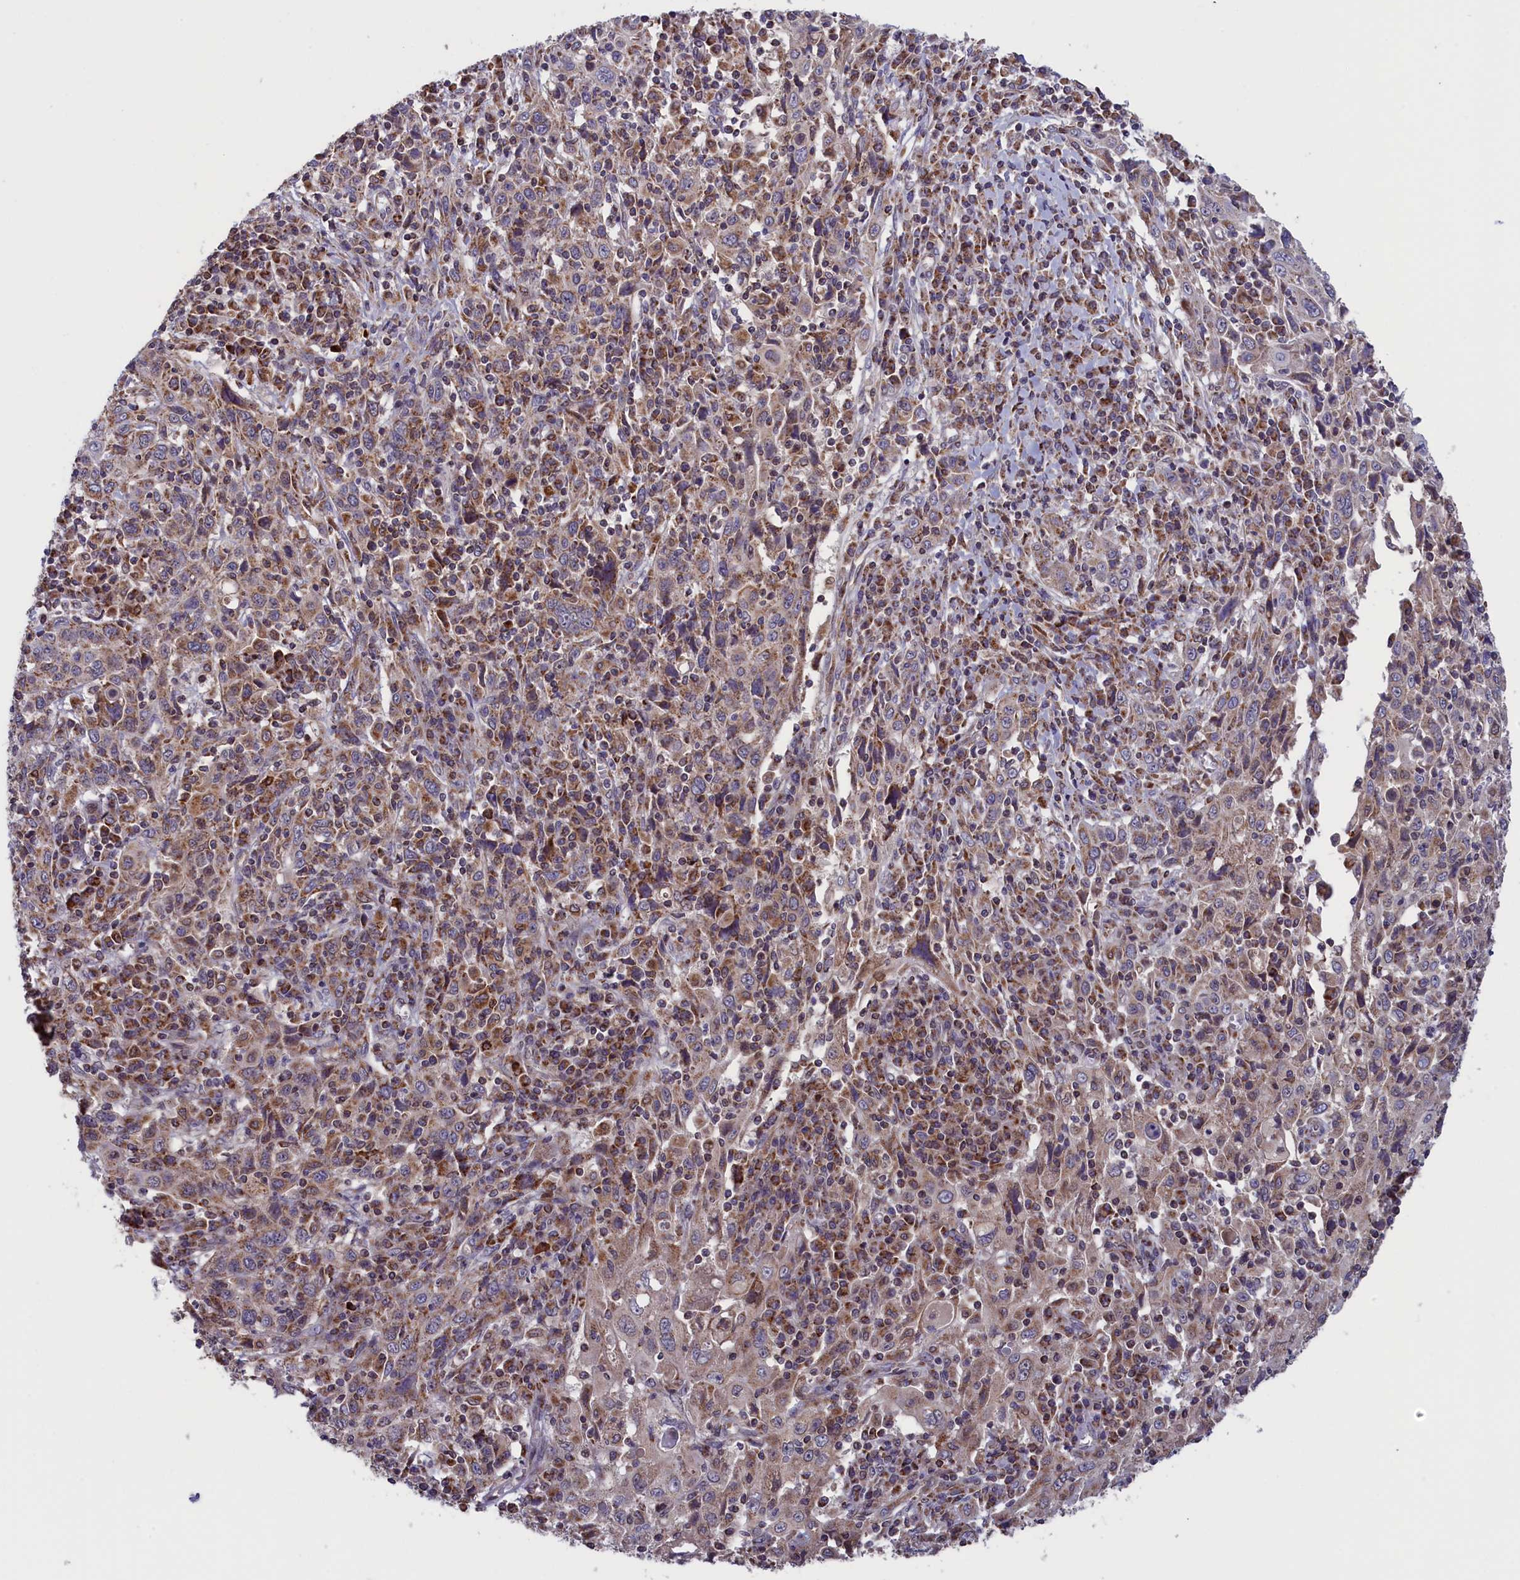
{"staining": {"intensity": "weak", "quantity": "25%-75%", "location": "cytoplasmic/membranous"}, "tissue": "cervical cancer", "cell_type": "Tumor cells", "image_type": "cancer", "snomed": [{"axis": "morphology", "description": "Squamous cell carcinoma, NOS"}, {"axis": "topography", "description": "Cervix"}], "caption": "Immunohistochemical staining of human squamous cell carcinoma (cervical) exhibits low levels of weak cytoplasmic/membranous protein expression in about 25%-75% of tumor cells. (brown staining indicates protein expression, while blue staining denotes nuclei).", "gene": "TIMM44", "patient": {"sex": "female", "age": 46}}